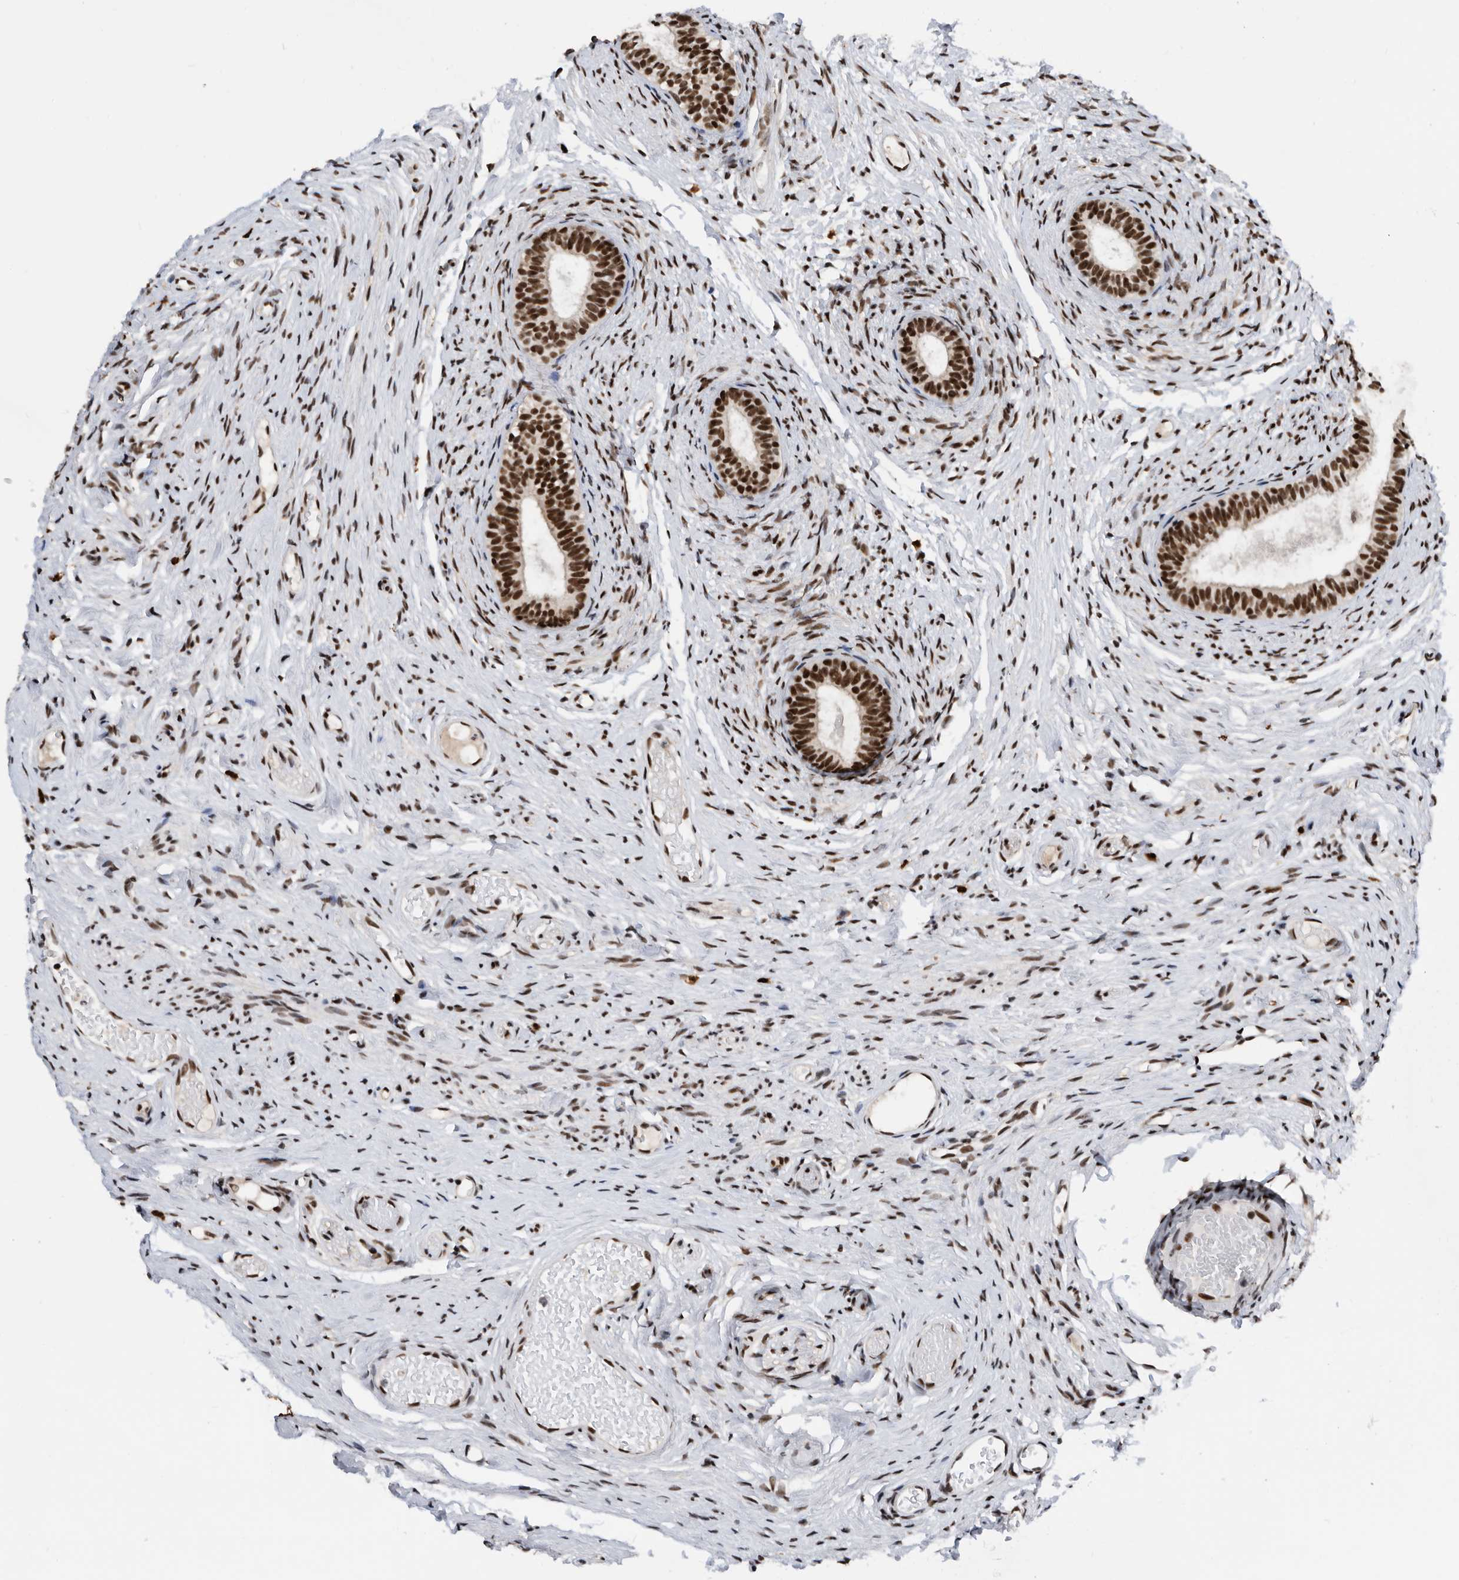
{"staining": {"intensity": "strong", "quantity": ">75%", "location": "nuclear"}, "tissue": "epididymis", "cell_type": "Glandular cells", "image_type": "normal", "snomed": [{"axis": "morphology", "description": "Normal tissue, NOS"}, {"axis": "topography", "description": "Epididymis"}], "caption": "A high-resolution micrograph shows immunohistochemistry staining of benign epididymis, which exhibits strong nuclear staining in about >75% of glandular cells.", "gene": "ZNF260", "patient": {"sex": "male", "age": 9}}